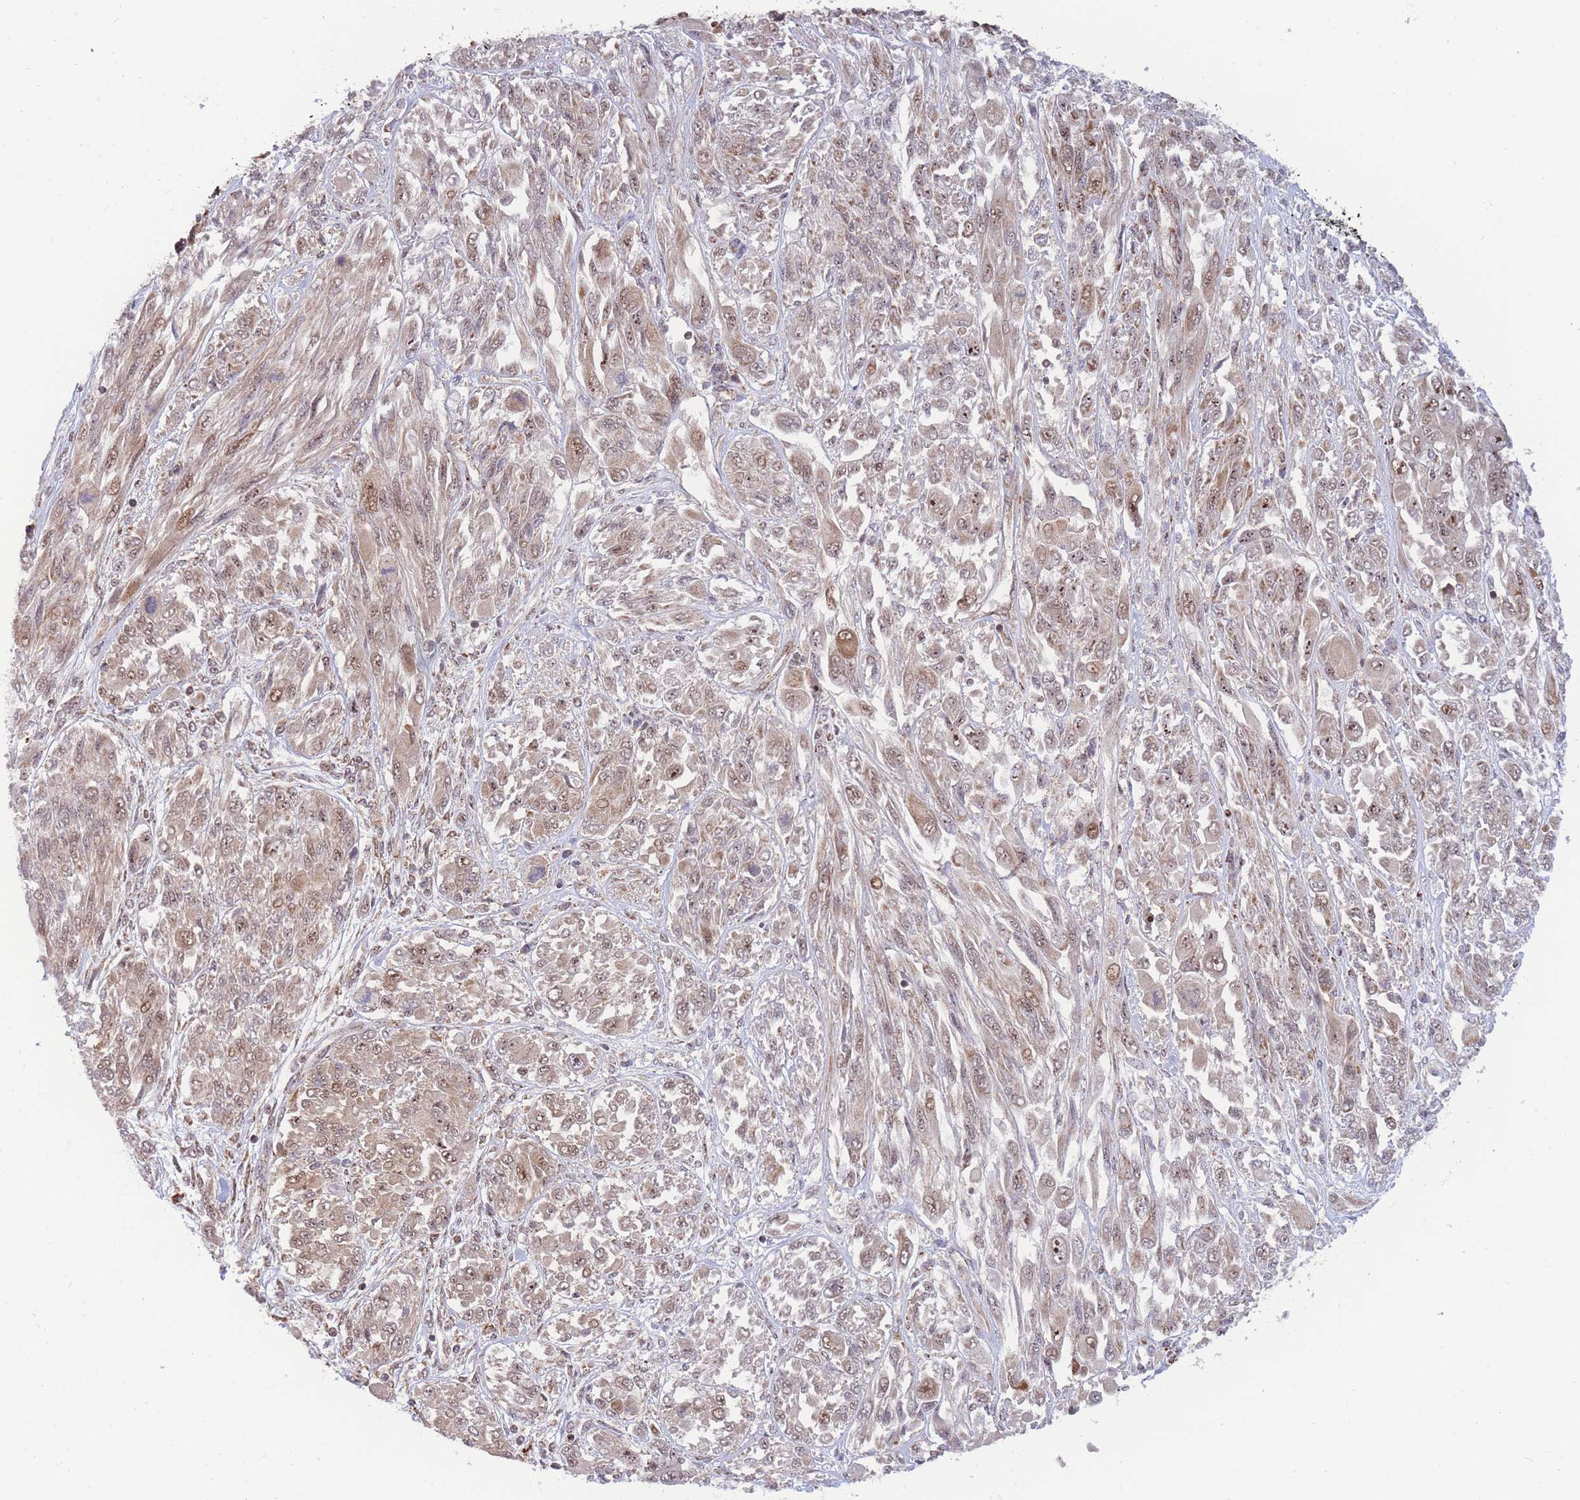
{"staining": {"intensity": "moderate", "quantity": "25%-75%", "location": "cytoplasmic/membranous,nuclear"}, "tissue": "melanoma", "cell_type": "Tumor cells", "image_type": "cancer", "snomed": [{"axis": "morphology", "description": "Malignant melanoma, NOS"}, {"axis": "topography", "description": "Skin"}], "caption": "Immunohistochemical staining of melanoma shows medium levels of moderate cytoplasmic/membranous and nuclear protein staining in approximately 25%-75% of tumor cells.", "gene": "BOD1L1", "patient": {"sex": "female", "age": 91}}